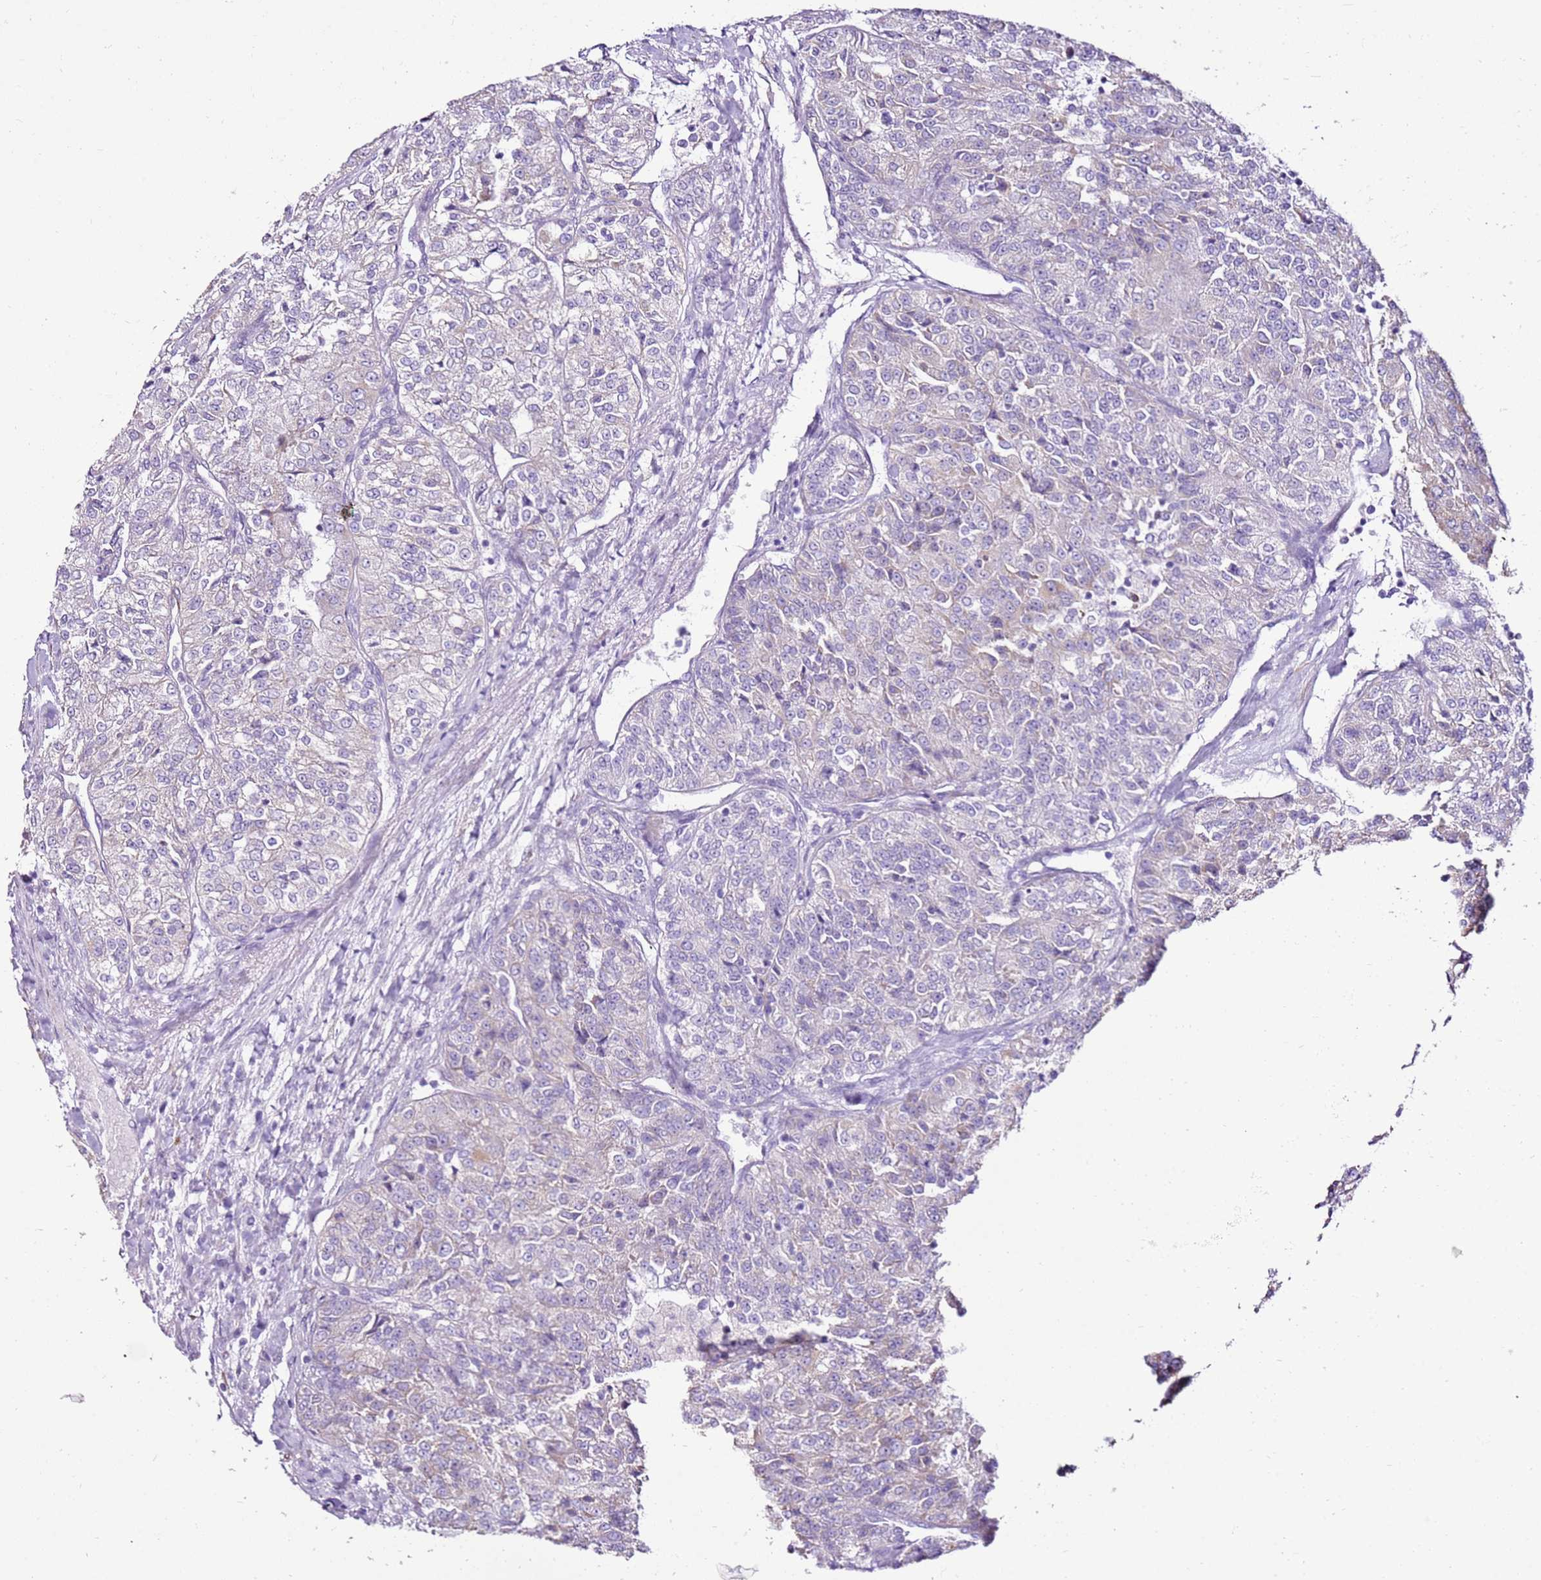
{"staining": {"intensity": "negative", "quantity": "none", "location": "none"}, "tissue": "renal cancer", "cell_type": "Tumor cells", "image_type": "cancer", "snomed": [{"axis": "morphology", "description": "Adenocarcinoma, NOS"}, {"axis": "topography", "description": "Kidney"}], "caption": "IHC image of renal cancer stained for a protein (brown), which reveals no expression in tumor cells.", "gene": "SLC38A5", "patient": {"sex": "female", "age": 63}}